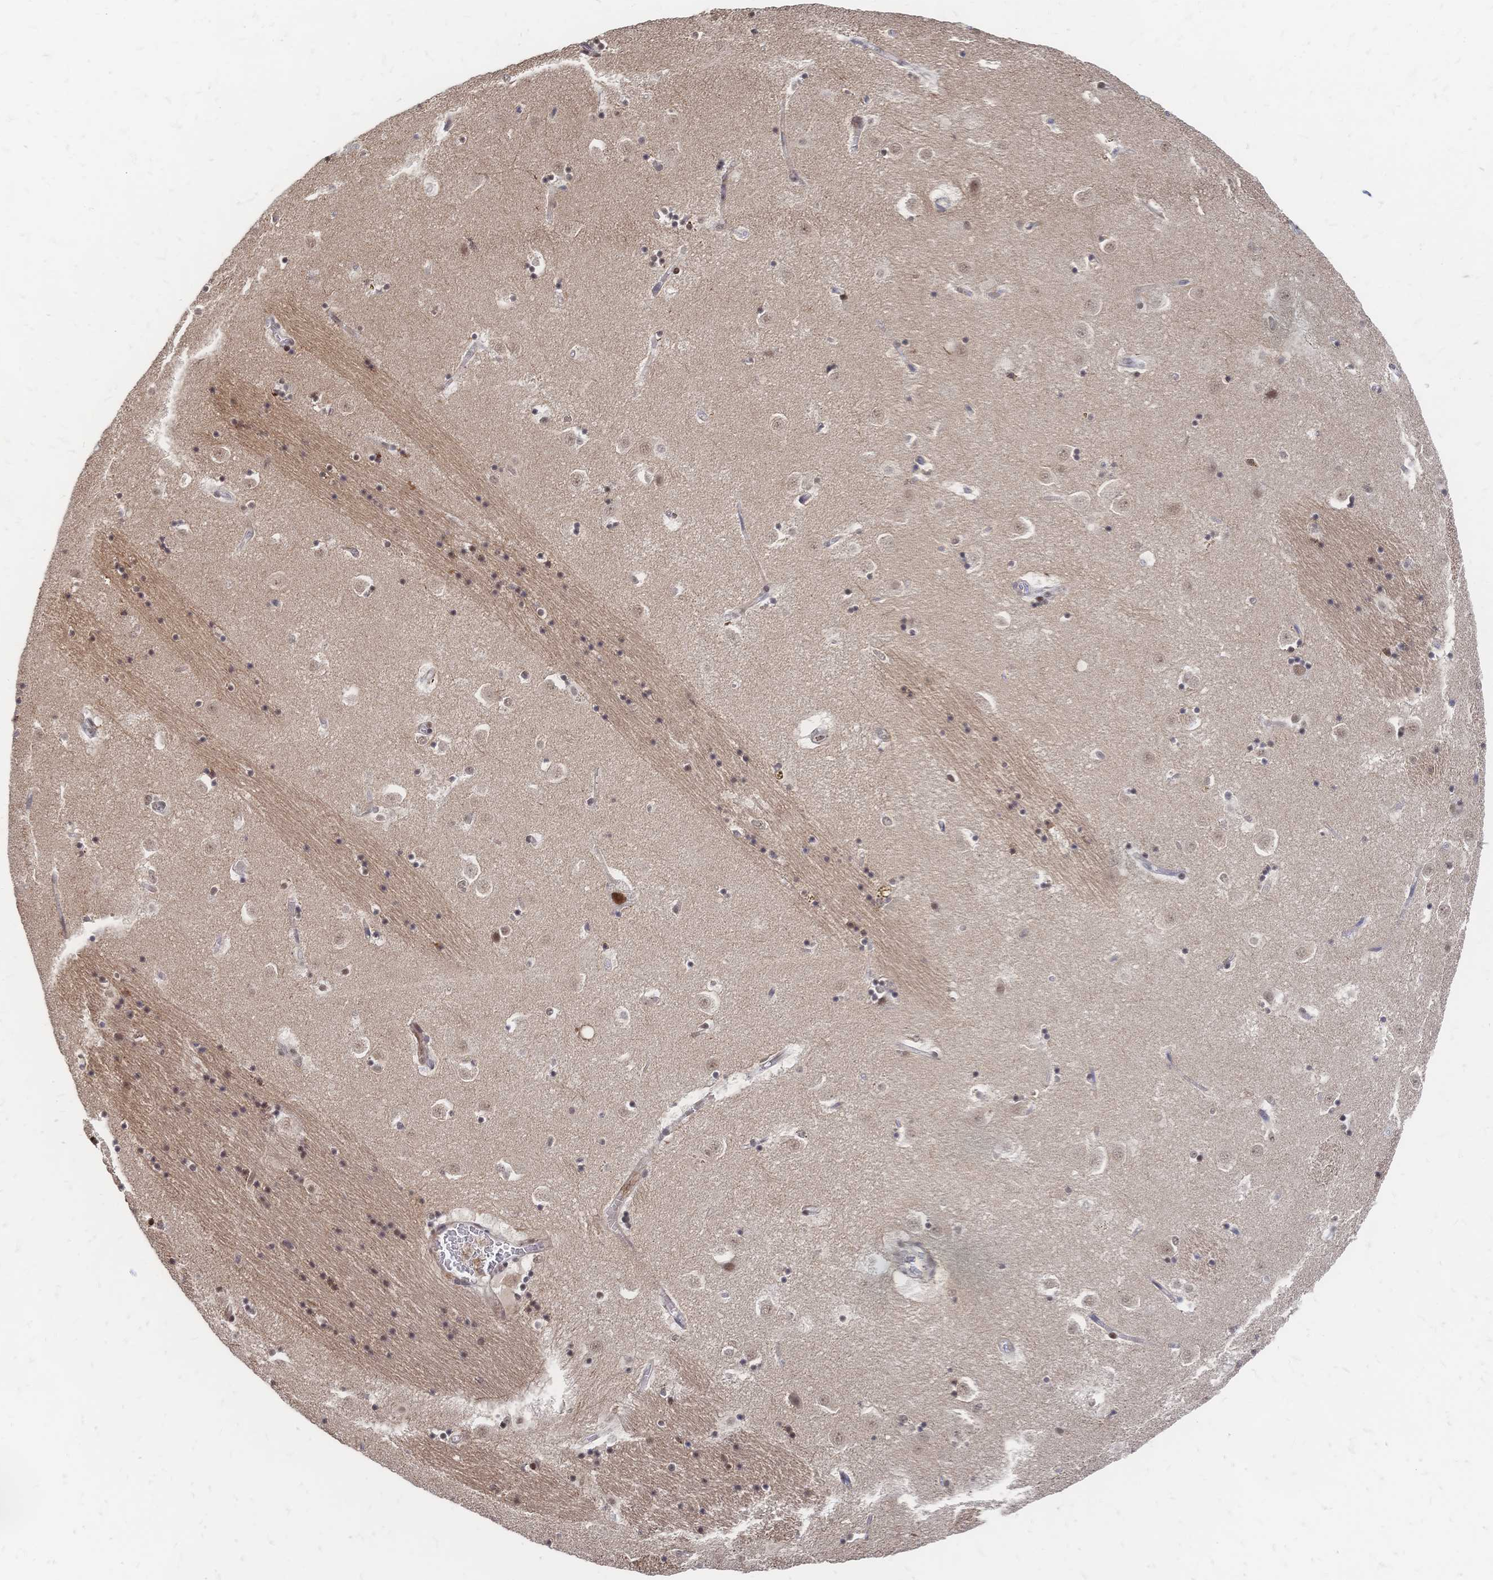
{"staining": {"intensity": "moderate", "quantity": "25%-75%", "location": "nuclear"}, "tissue": "caudate", "cell_type": "Glial cells", "image_type": "normal", "snomed": [{"axis": "morphology", "description": "Normal tissue, NOS"}, {"axis": "topography", "description": "Lateral ventricle wall"}], "caption": "High-power microscopy captured an immunohistochemistry (IHC) photomicrograph of unremarkable caudate, revealing moderate nuclear staining in about 25%-75% of glial cells. (IHC, brightfield microscopy, high magnification).", "gene": "NELFA", "patient": {"sex": "male", "age": 58}}